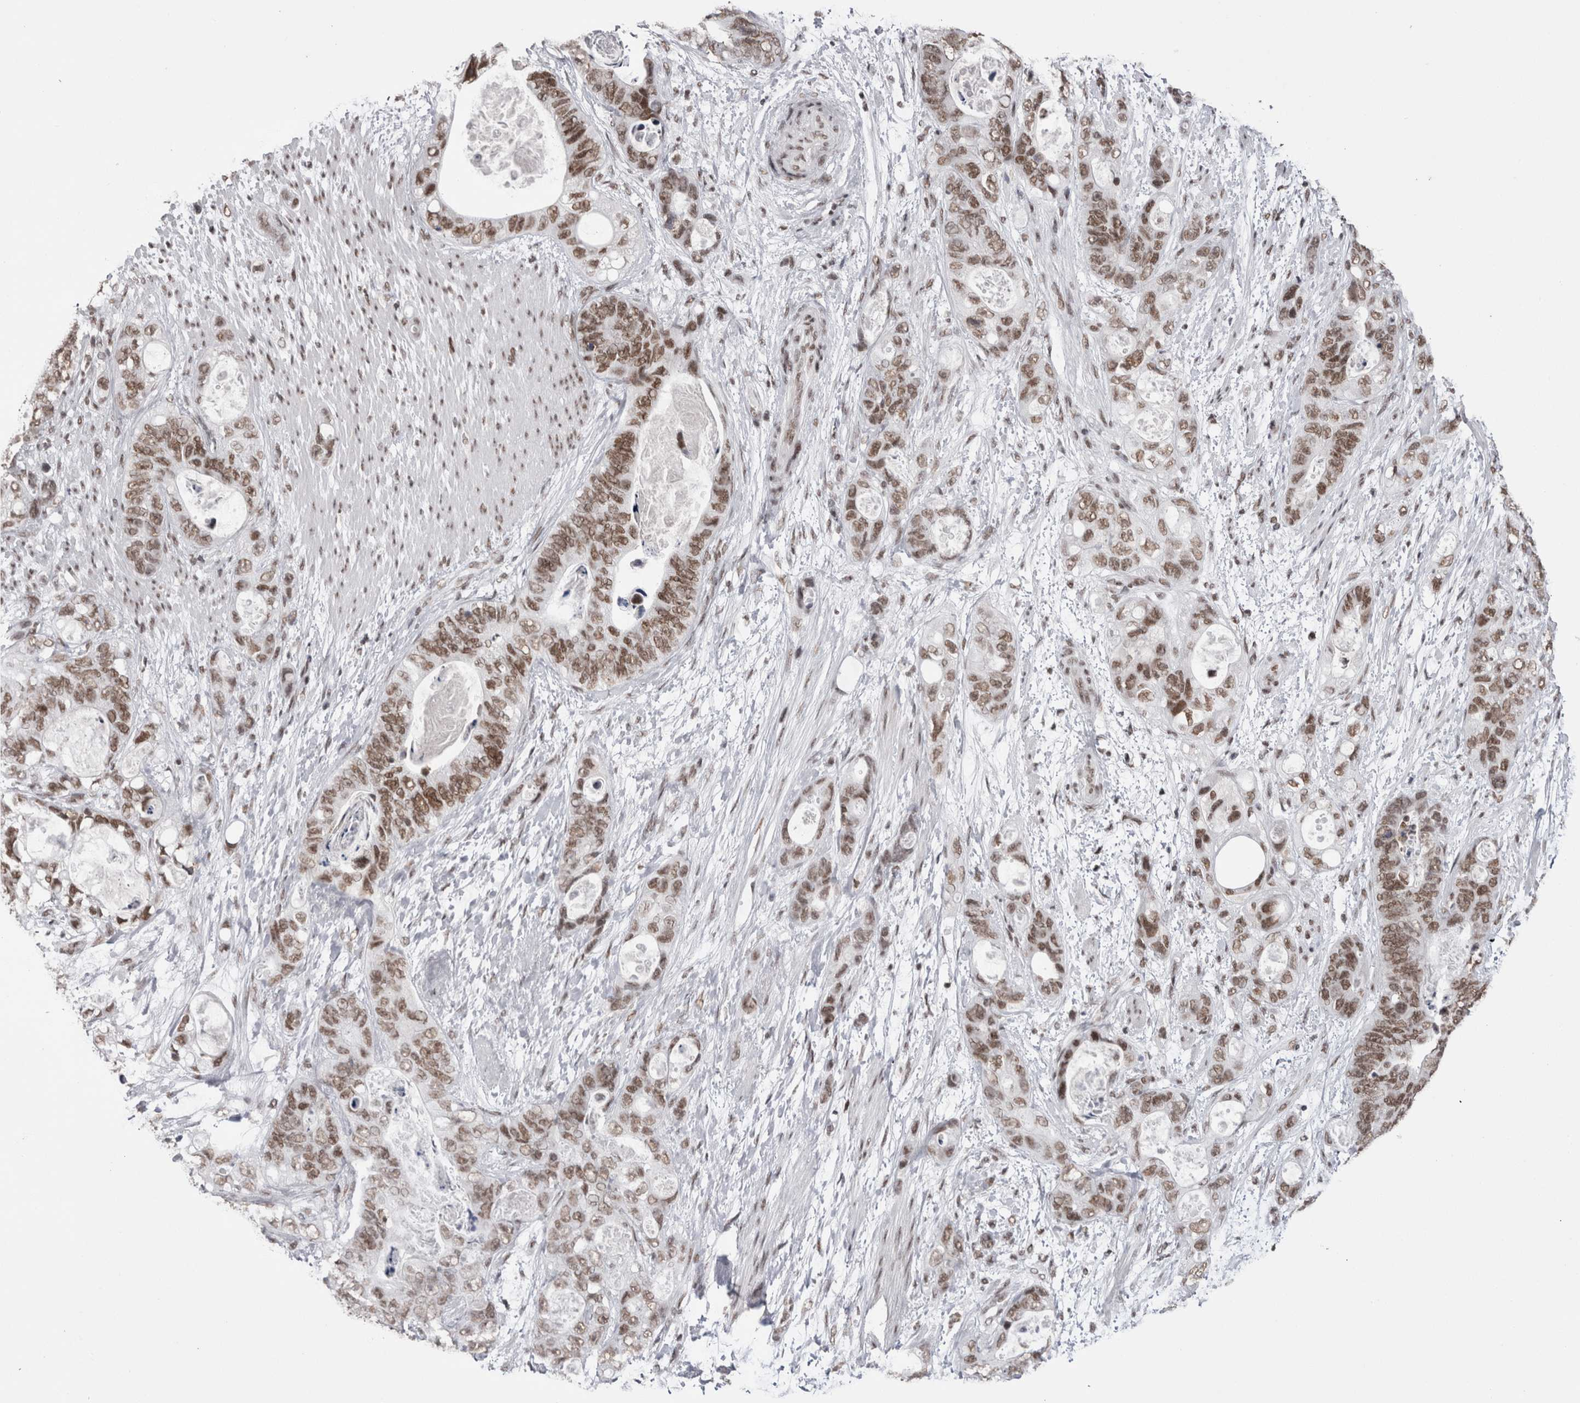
{"staining": {"intensity": "moderate", "quantity": ">75%", "location": "nuclear"}, "tissue": "stomach cancer", "cell_type": "Tumor cells", "image_type": "cancer", "snomed": [{"axis": "morphology", "description": "Normal tissue, NOS"}, {"axis": "morphology", "description": "Adenocarcinoma, NOS"}, {"axis": "topography", "description": "Stomach"}], "caption": "Human stomach adenocarcinoma stained with a brown dye shows moderate nuclear positive positivity in about >75% of tumor cells.", "gene": "SMC1A", "patient": {"sex": "female", "age": 89}}